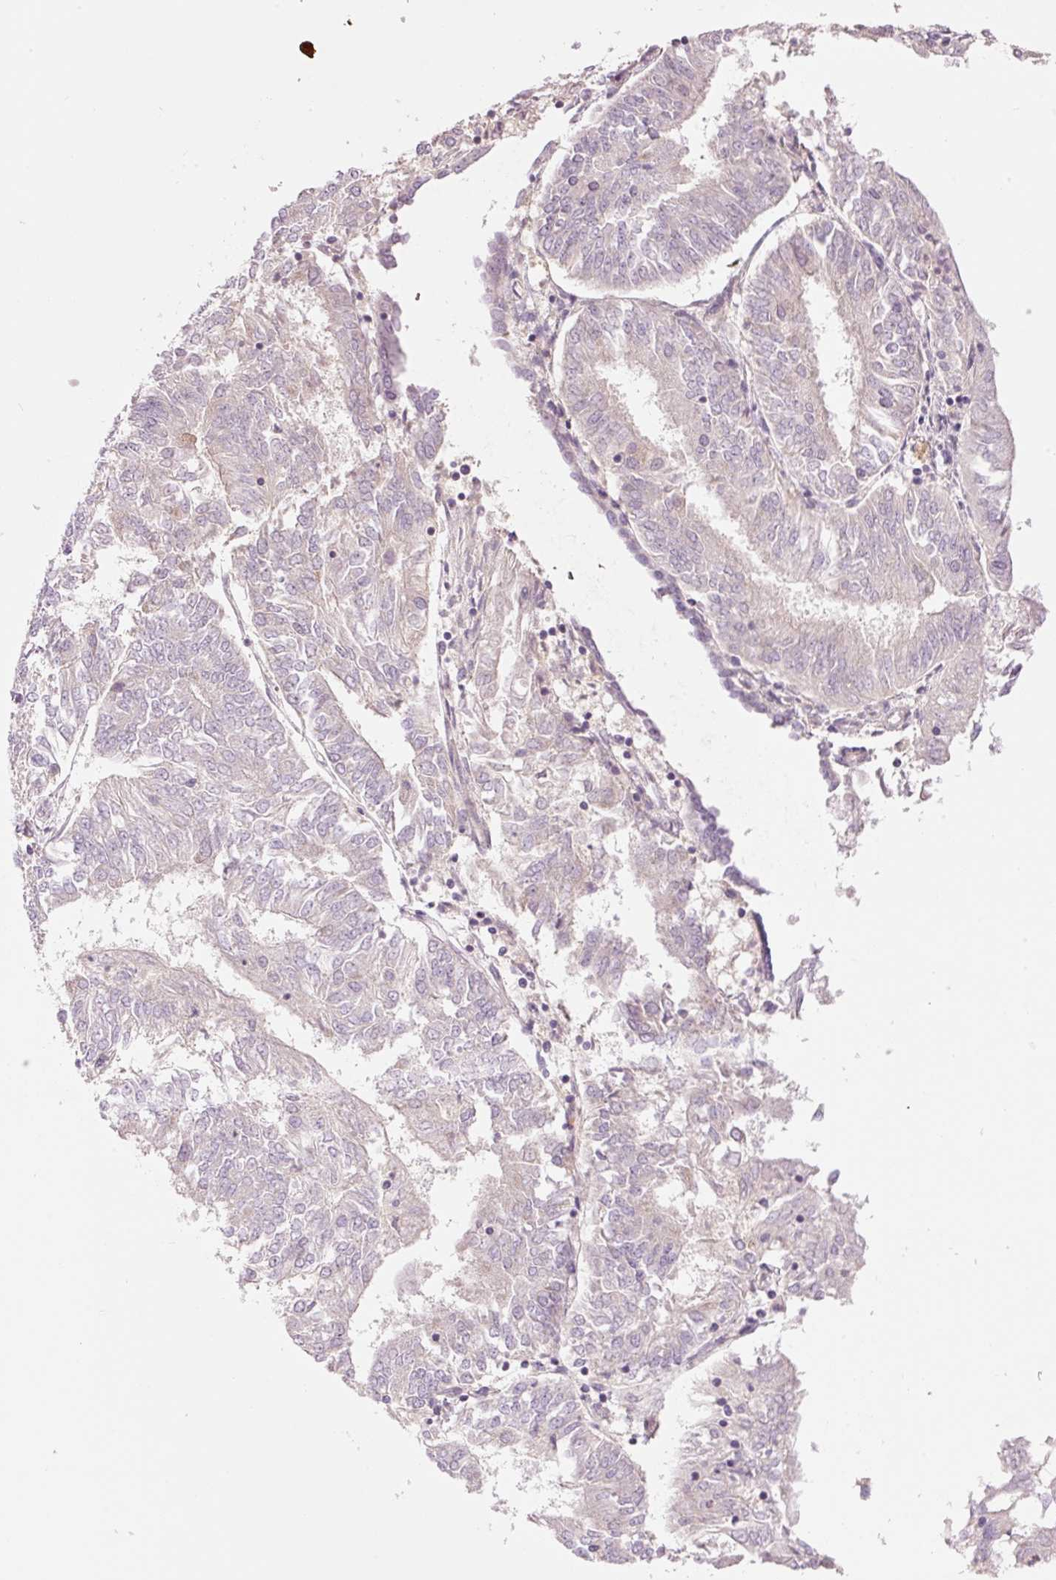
{"staining": {"intensity": "negative", "quantity": "none", "location": "none"}, "tissue": "endometrial cancer", "cell_type": "Tumor cells", "image_type": "cancer", "snomed": [{"axis": "morphology", "description": "Adenocarcinoma, NOS"}, {"axis": "topography", "description": "Endometrium"}], "caption": "IHC photomicrograph of neoplastic tissue: human endometrial cancer stained with DAB reveals no significant protein staining in tumor cells. (Stains: DAB IHC with hematoxylin counter stain, Microscopy: brightfield microscopy at high magnification).", "gene": "SLC29A3", "patient": {"sex": "female", "age": 58}}